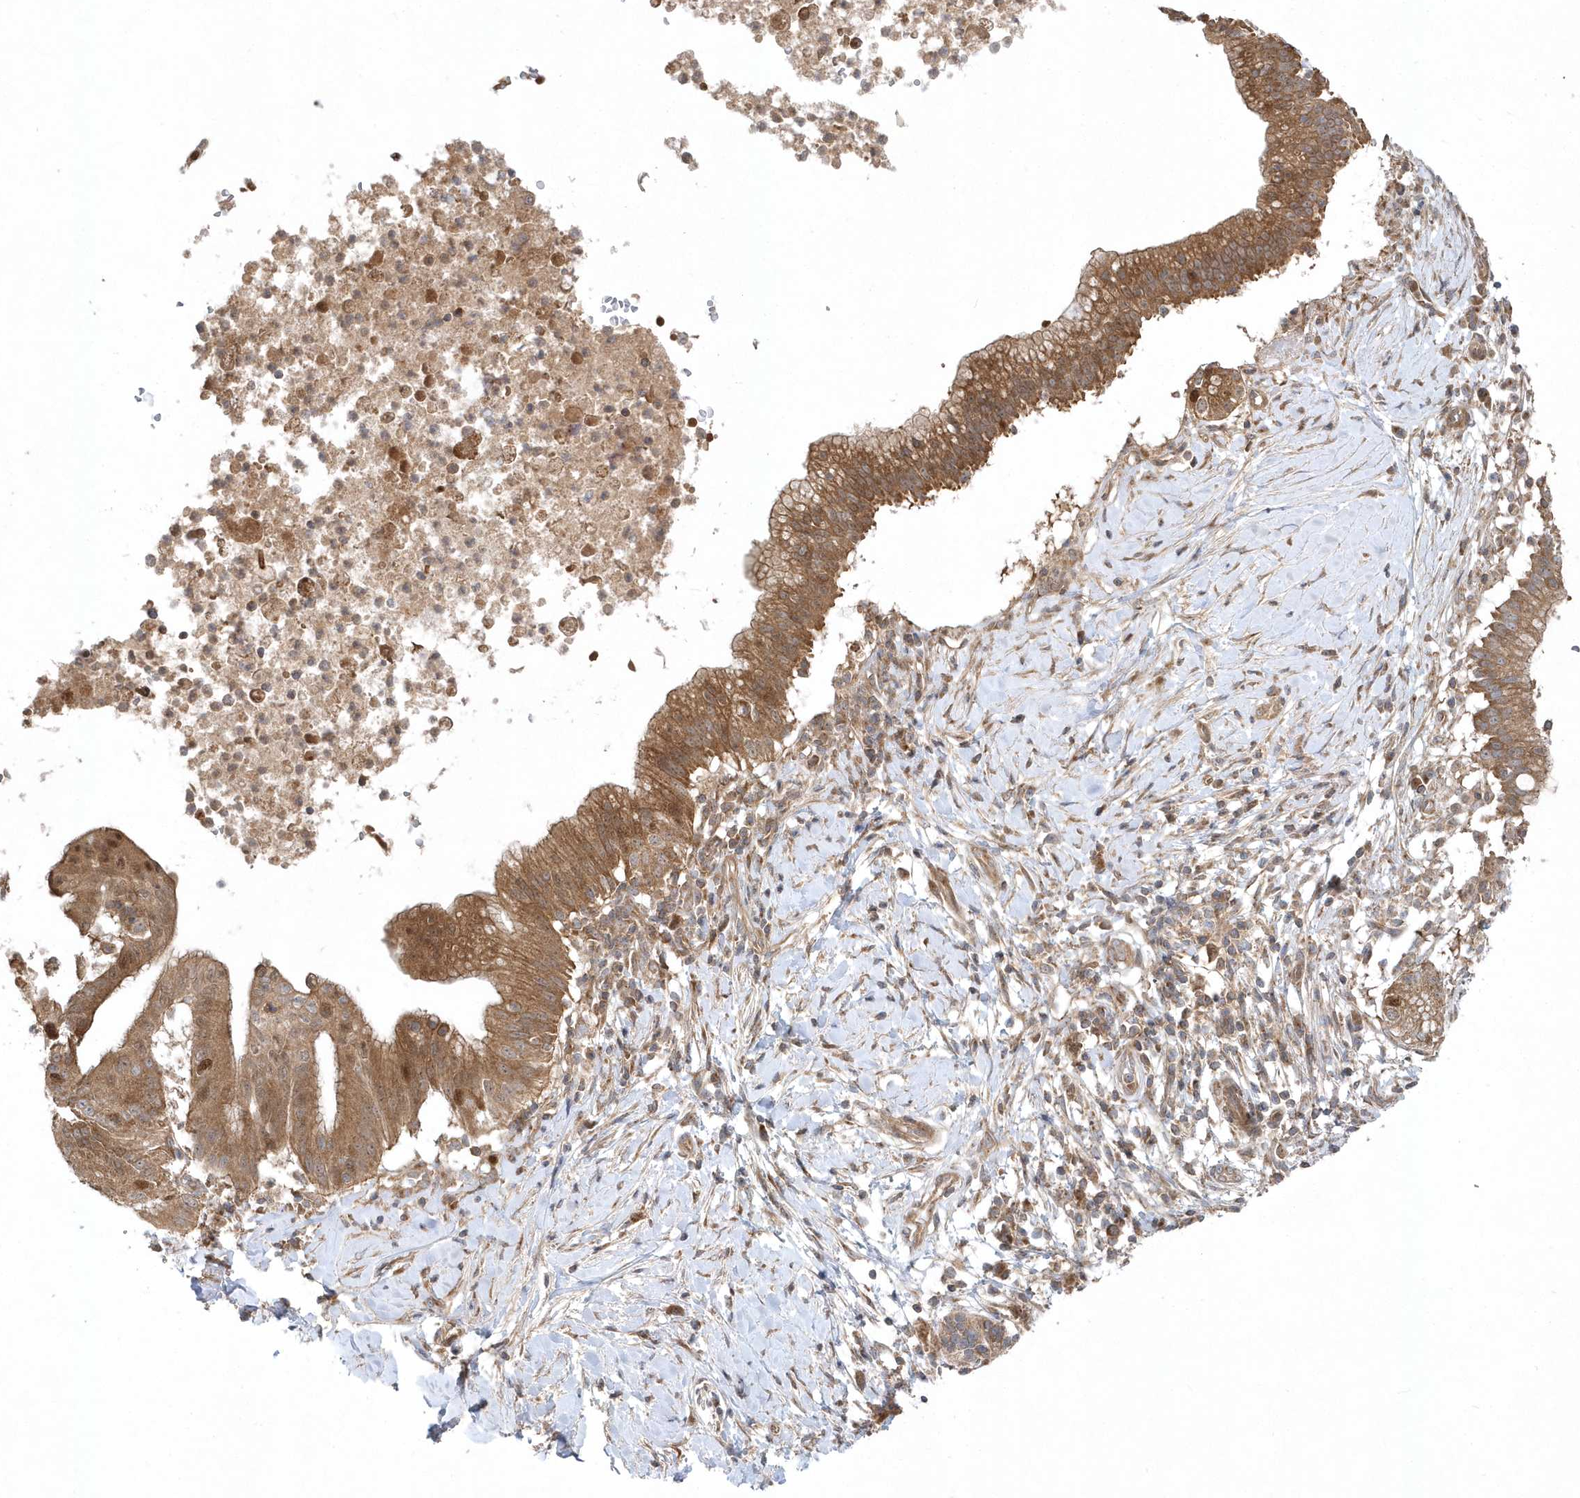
{"staining": {"intensity": "moderate", "quantity": ">75%", "location": "cytoplasmic/membranous,nuclear"}, "tissue": "pancreatic cancer", "cell_type": "Tumor cells", "image_type": "cancer", "snomed": [{"axis": "morphology", "description": "Adenocarcinoma, NOS"}, {"axis": "topography", "description": "Pancreas"}], "caption": "Pancreatic adenocarcinoma stained with DAB immunohistochemistry exhibits medium levels of moderate cytoplasmic/membranous and nuclear expression in approximately >75% of tumor cells.", "gene": "MXI1", "patient": {"sex": "male", "age": 68}}